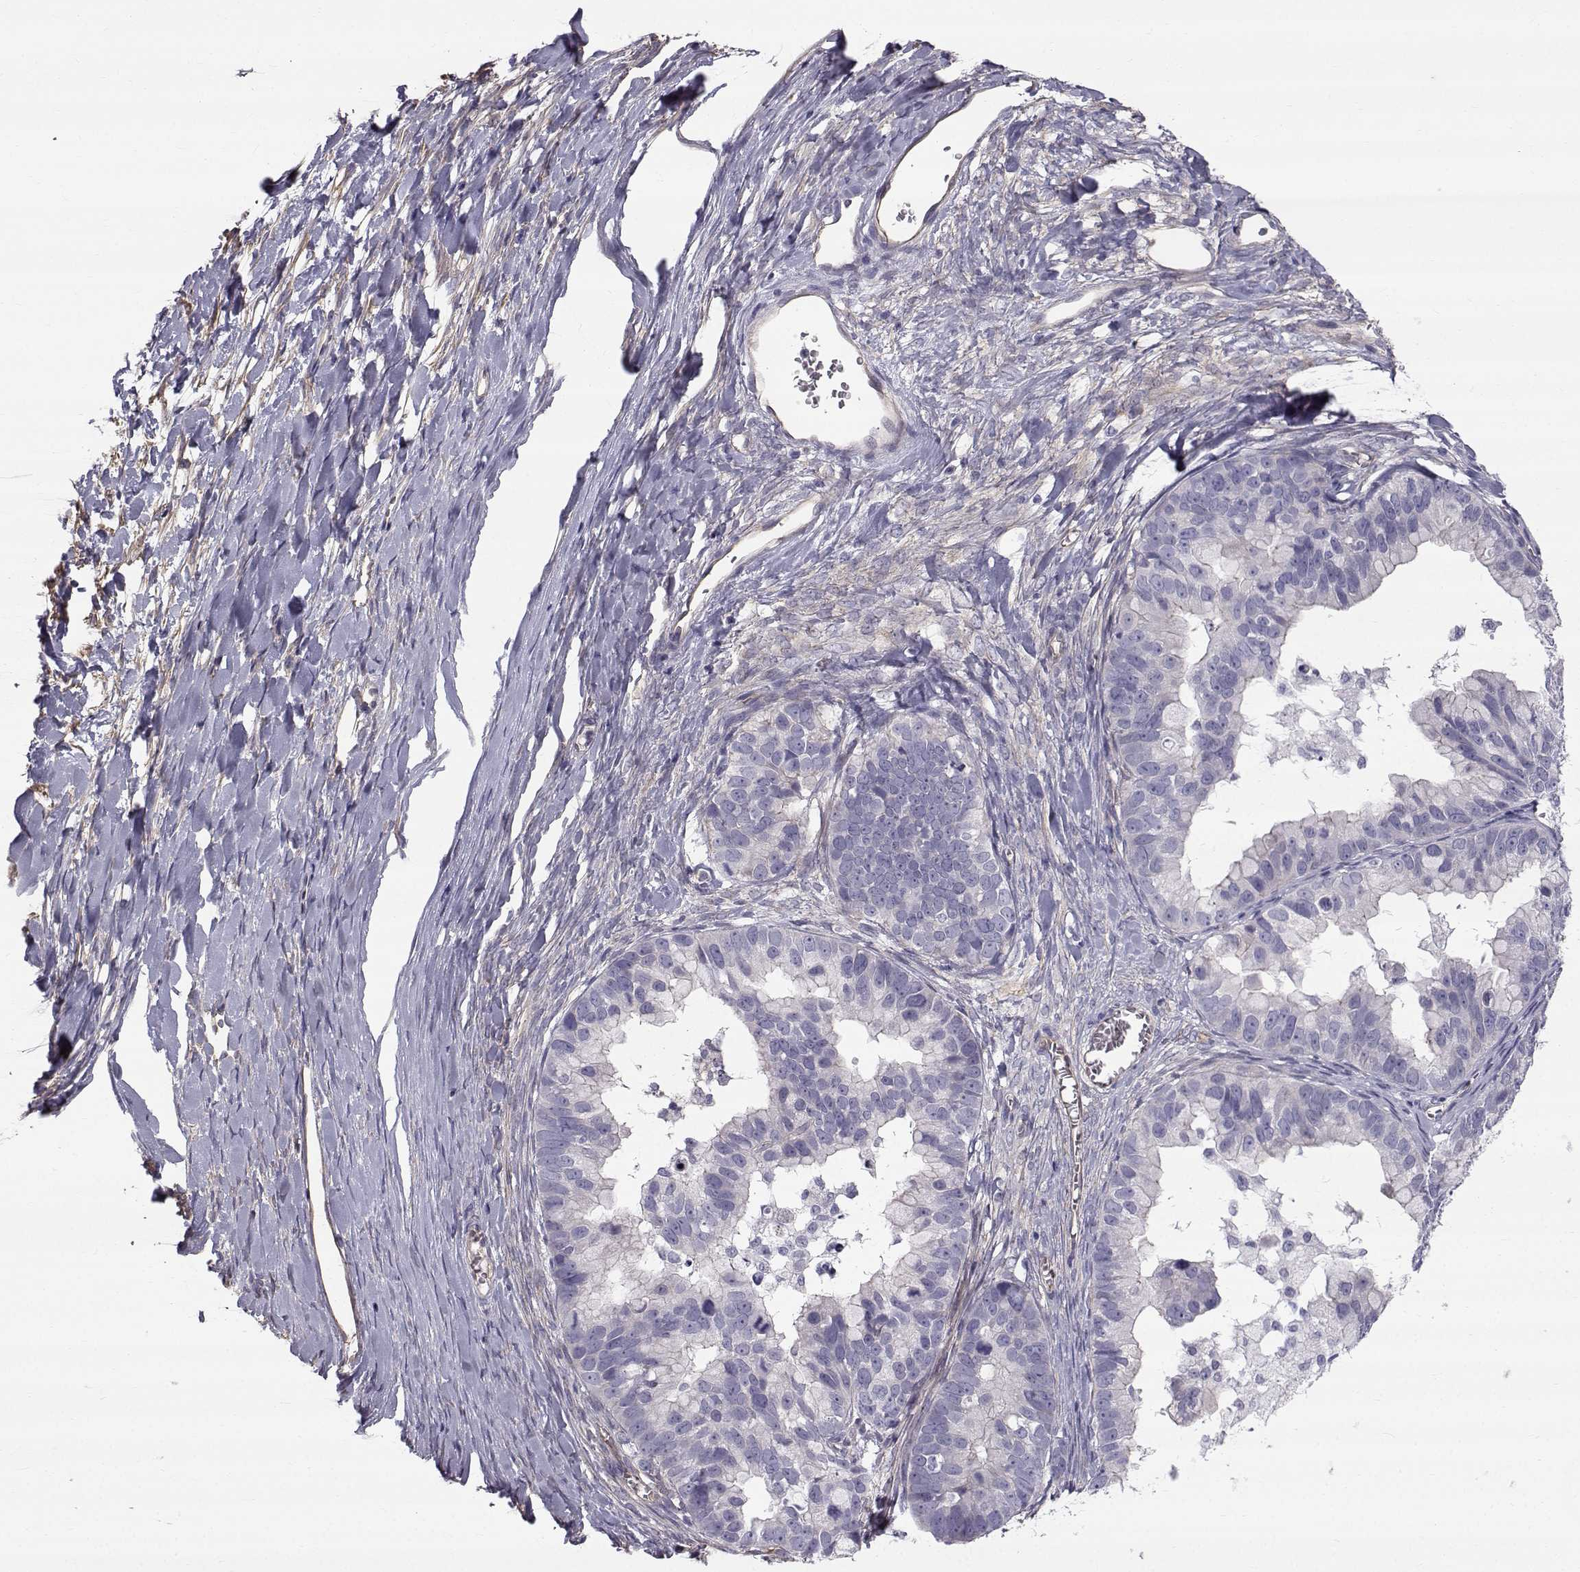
{"staining": {"intensity": "negative", "quantity": "none", "location": "none"}, "tissue": "ovarian cancer", "cell_type": "Tumor cells", "image_type": "cancer", "snomed": [{"axis": "morphology", "description": "Cystadenocarcinoma, mucinous, NOS"}, {"axis": "topography", "description": "Ovary"}], "caption": "Immunohistochemical staining of human ovarian mucinous cystadenocarcinoma reveals no significant positivity in tumor cells. (DAB IHC visualized using brightfield microscopy, high magnification).", "gene": "QPCT", "patient": {"sex": "female", "age": 76}}